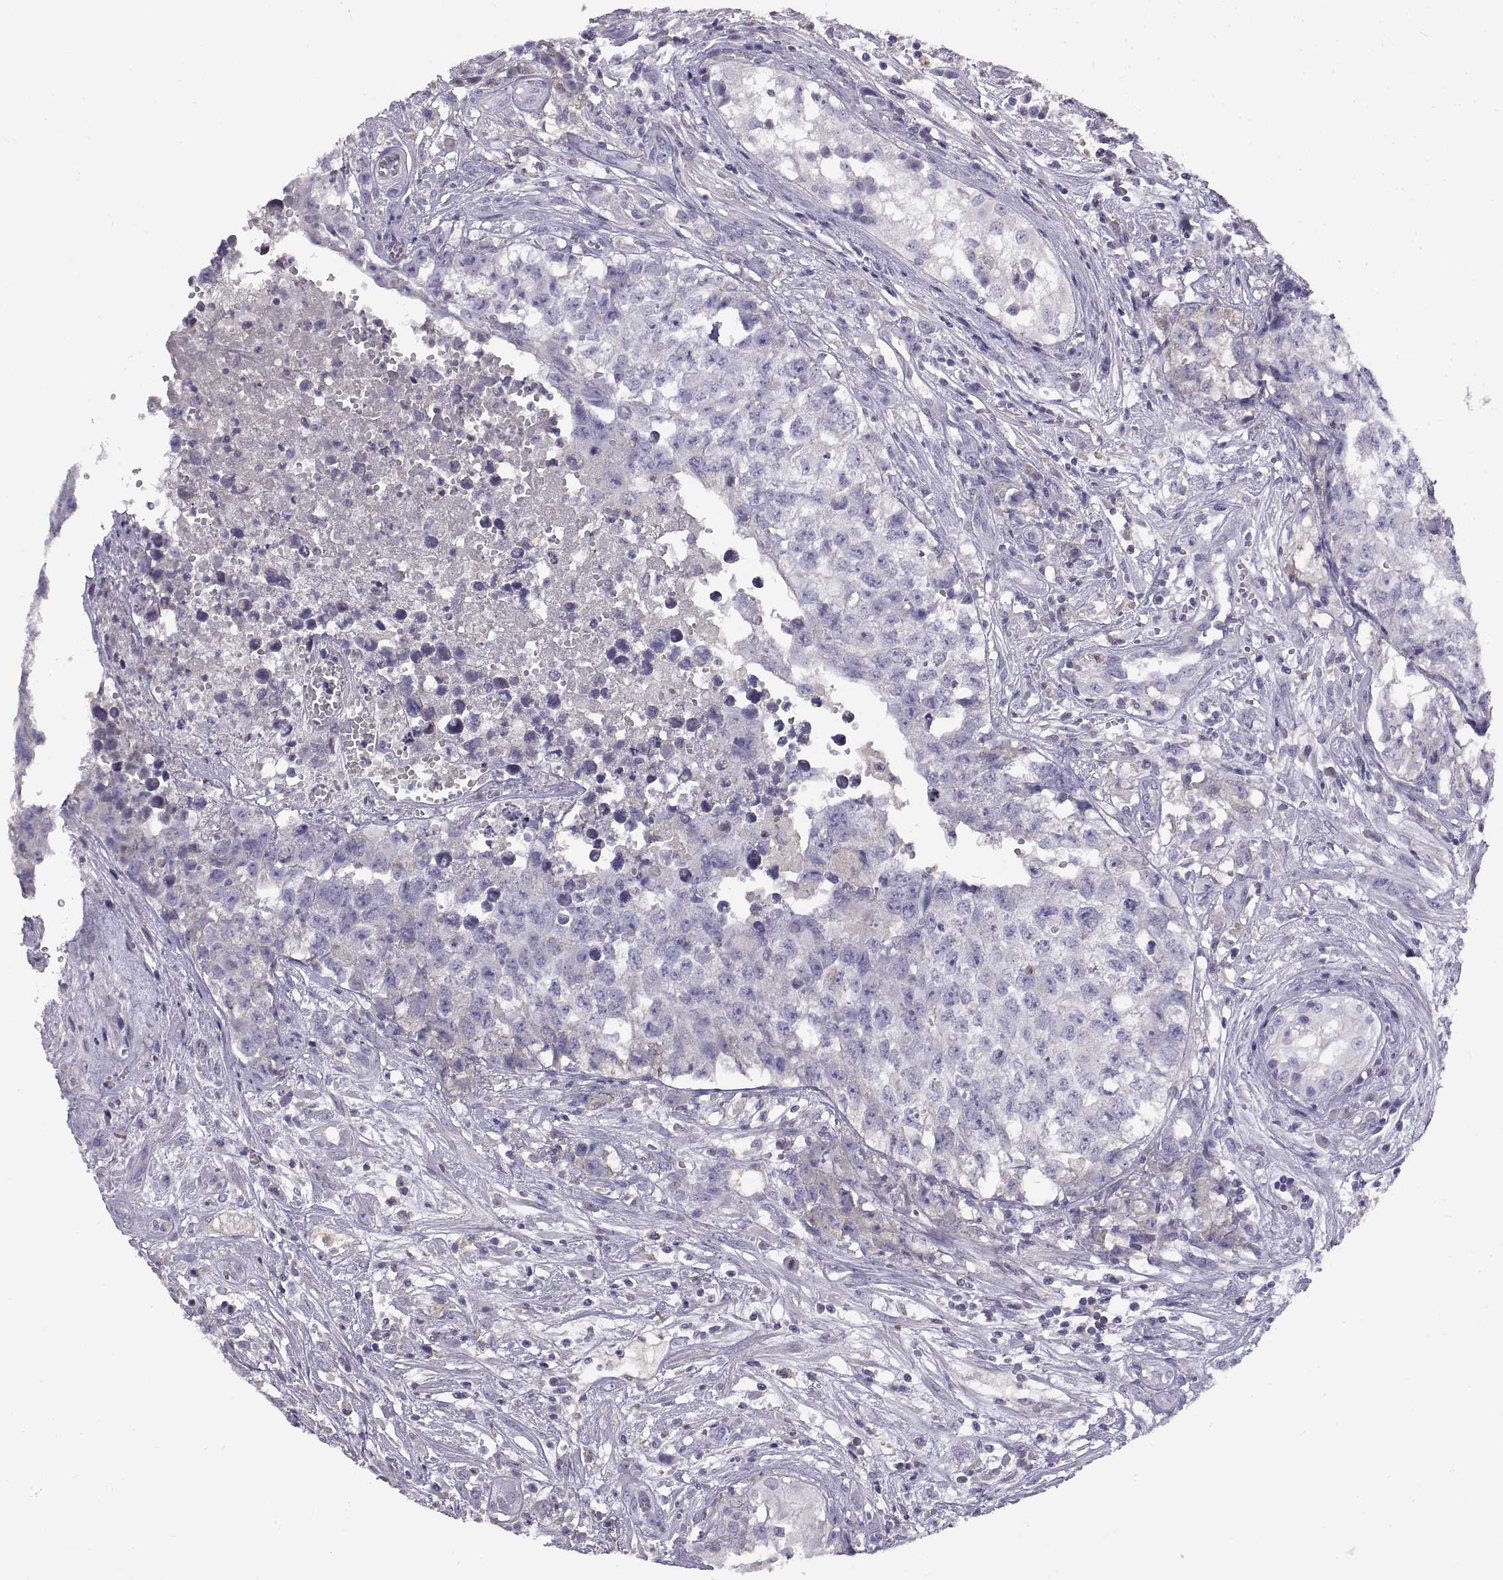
{"staining": {"intensity": "negative", "quantity": "none", "location": "none"}, "tissue": "testis cancer", "cell_type": "Tumor cells", "image_type": "cancer", "snomed": [{"axis": "morphology", "description": "Seminoma, NOS"}, {"axis": "morphology", "description": "Carcinoma, Embryonal, NOS"}, {"axis": "topography", "description": "Testis"}], "caption": "Immunohistochemistry histopathology image of neoplastic tissue: testis cancer stained with DAB displays no significant protein expression in tumor cells. (DAB immunohistochemistry (IHC) with hematoxylin counter stain).", "gene": "ADAM32", "patient": {"sex": "male", "age": 22}}